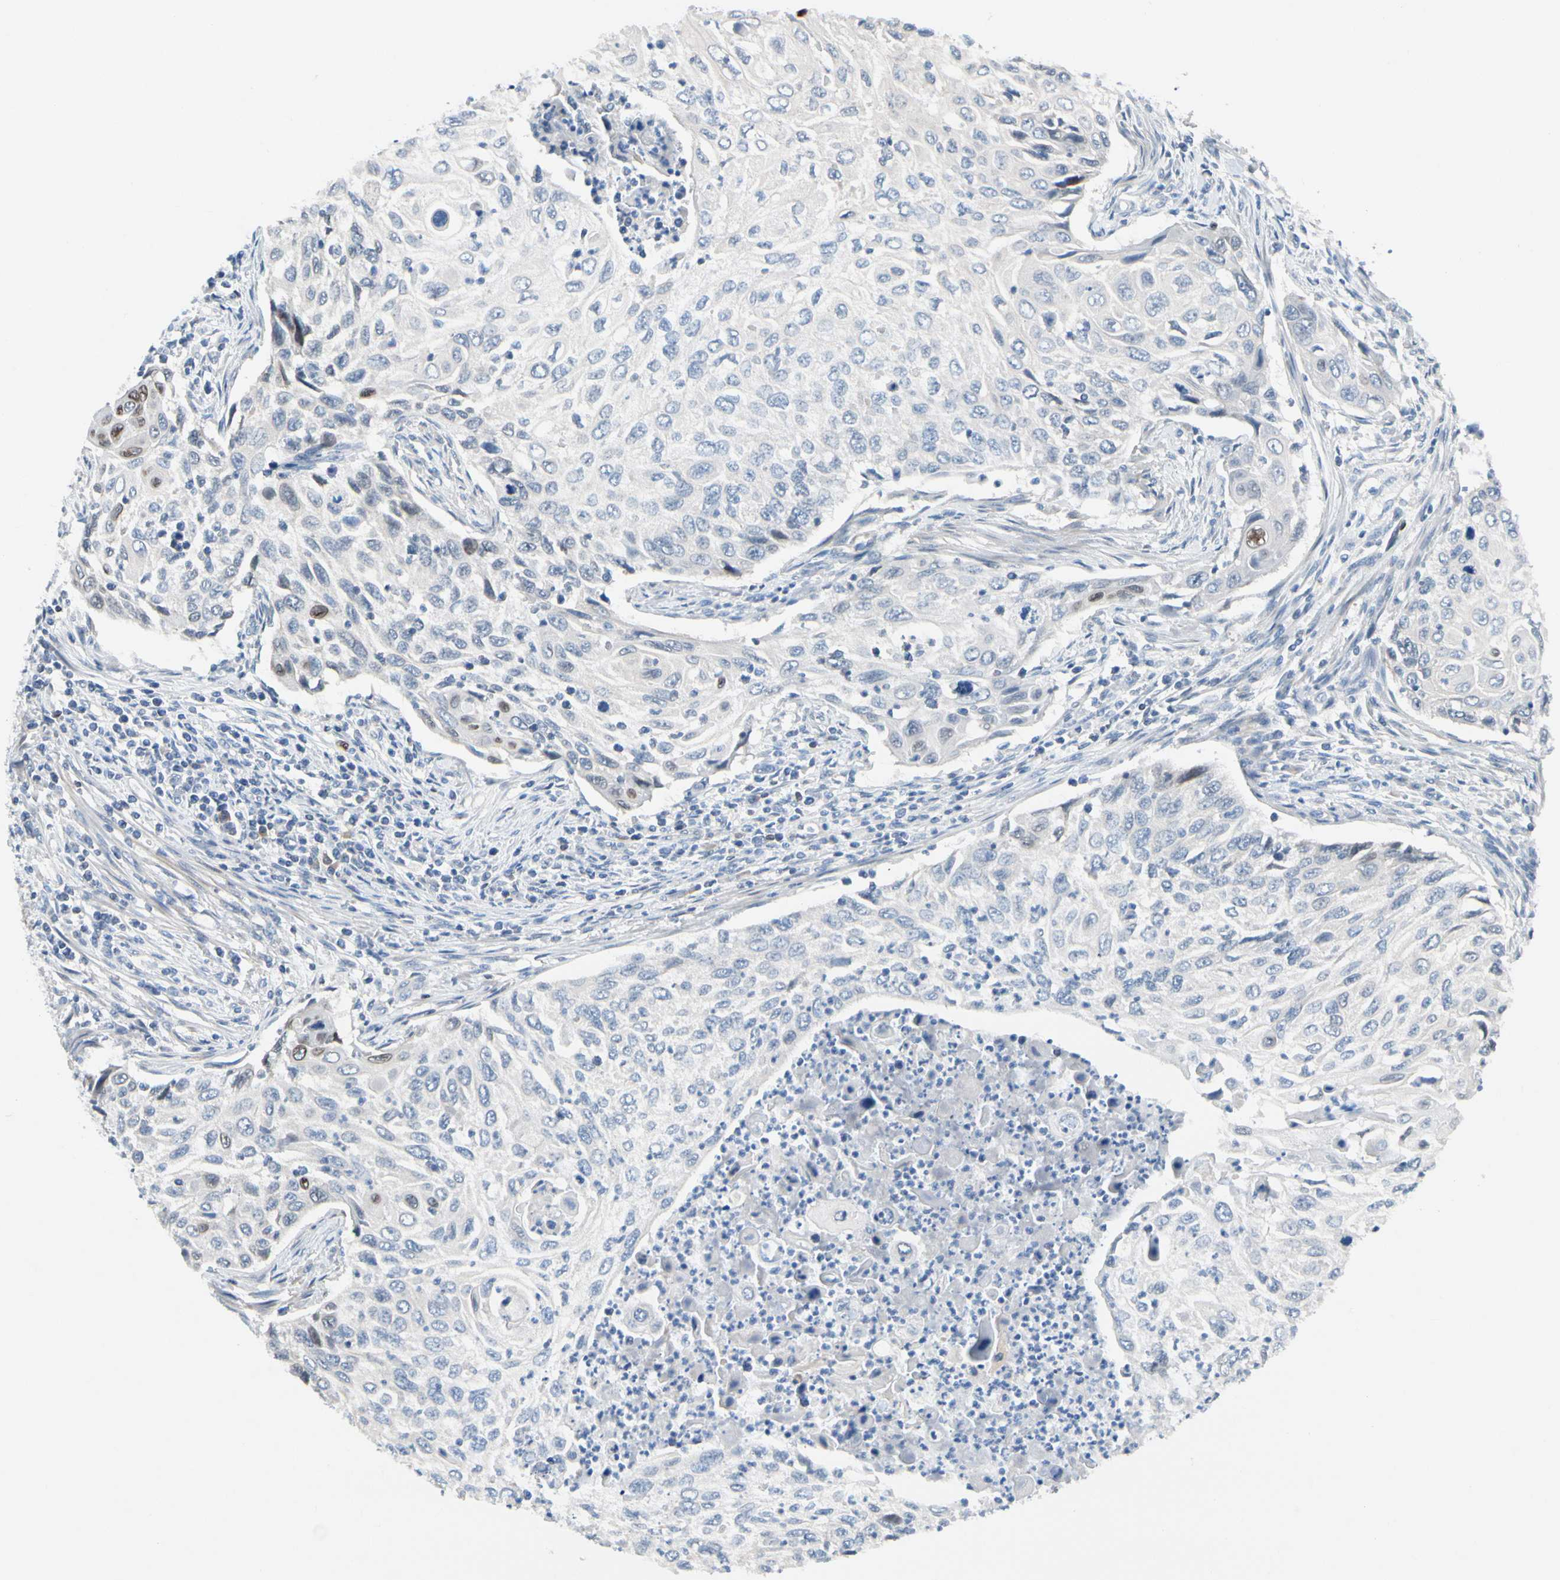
{"staining": {"intensity": "negative", "quantity": "none", "location": "none"}, "tissue": "cervical cancer", "cell_type": "Tumor cells", "image_type": "cancer", "snomed": [{"axis": "morphology", "description": "Squamous cell carcinoma, NOS"}, {"axis": "topography", "description": "Cervix"}], "caption": "The histopathology image exhibits no staining of tumor cells in cervical cancer.", "gene": "ZNF132", "patient": {"sex": "female", "age": 70}}